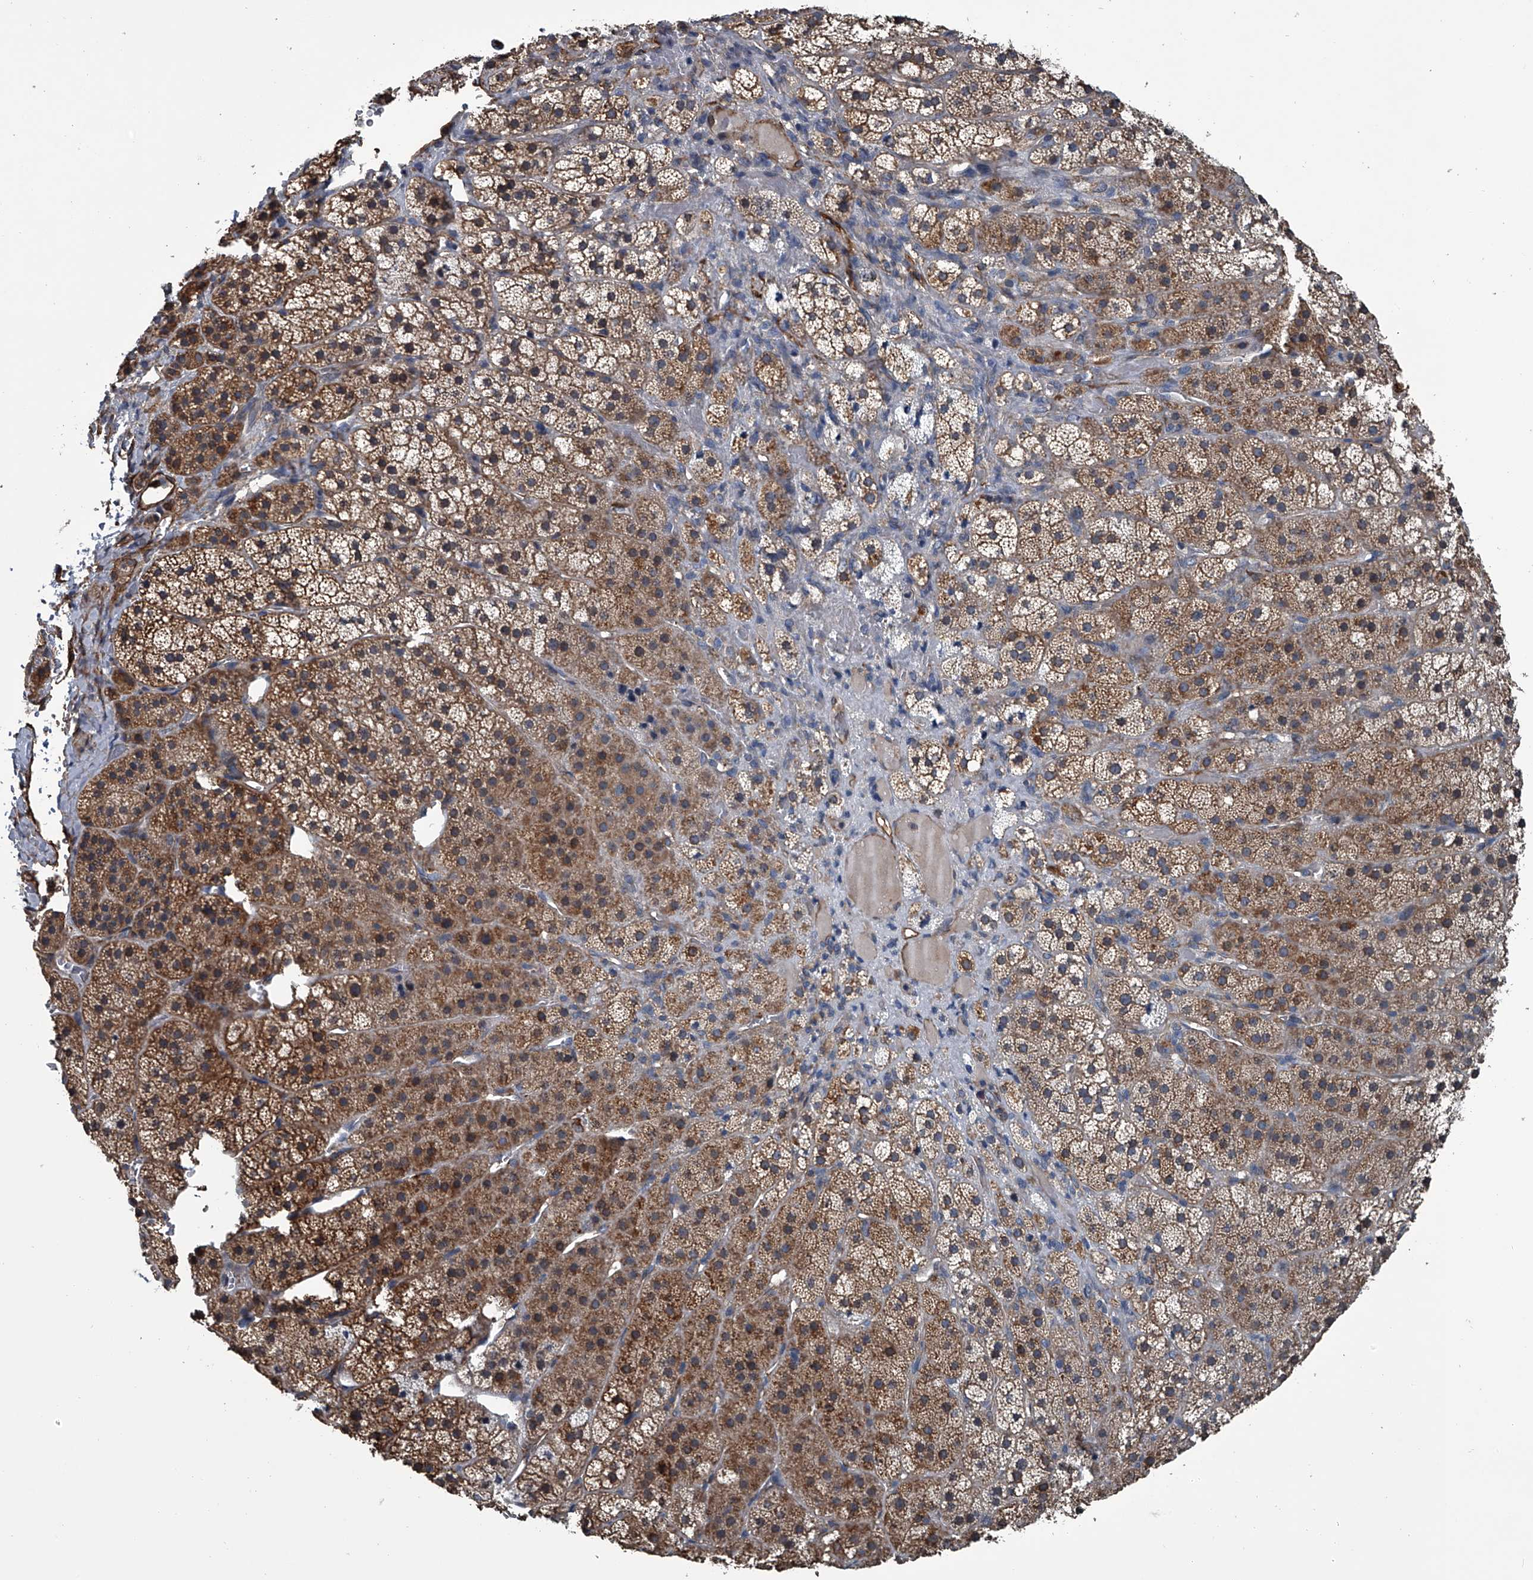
{"staining": {"intensity": "moderate", "quantity": ">75%", "location": "cytoplasmic/membranous"}, "tissue": "adrenal gland", "cell_type": "Glandular cells", "image_type": "normal", "snomed": [{"axis": "morphology", "description": "Normal tissue, NOS"}, {"axis": "topography", "description": "Adrenal gland"}], "caption": "Immunohistochemical staining of benign human adrenal gland shows moderate cytoplasmic/membranous protein expression in about >75% of glandular cells. (DAB (3,3'-diaminobenzidine) IHC with brightfield microscopy, high magnification).", "gene": "LDLRAD2", "patient": {"sex": "female", "age": 44}}